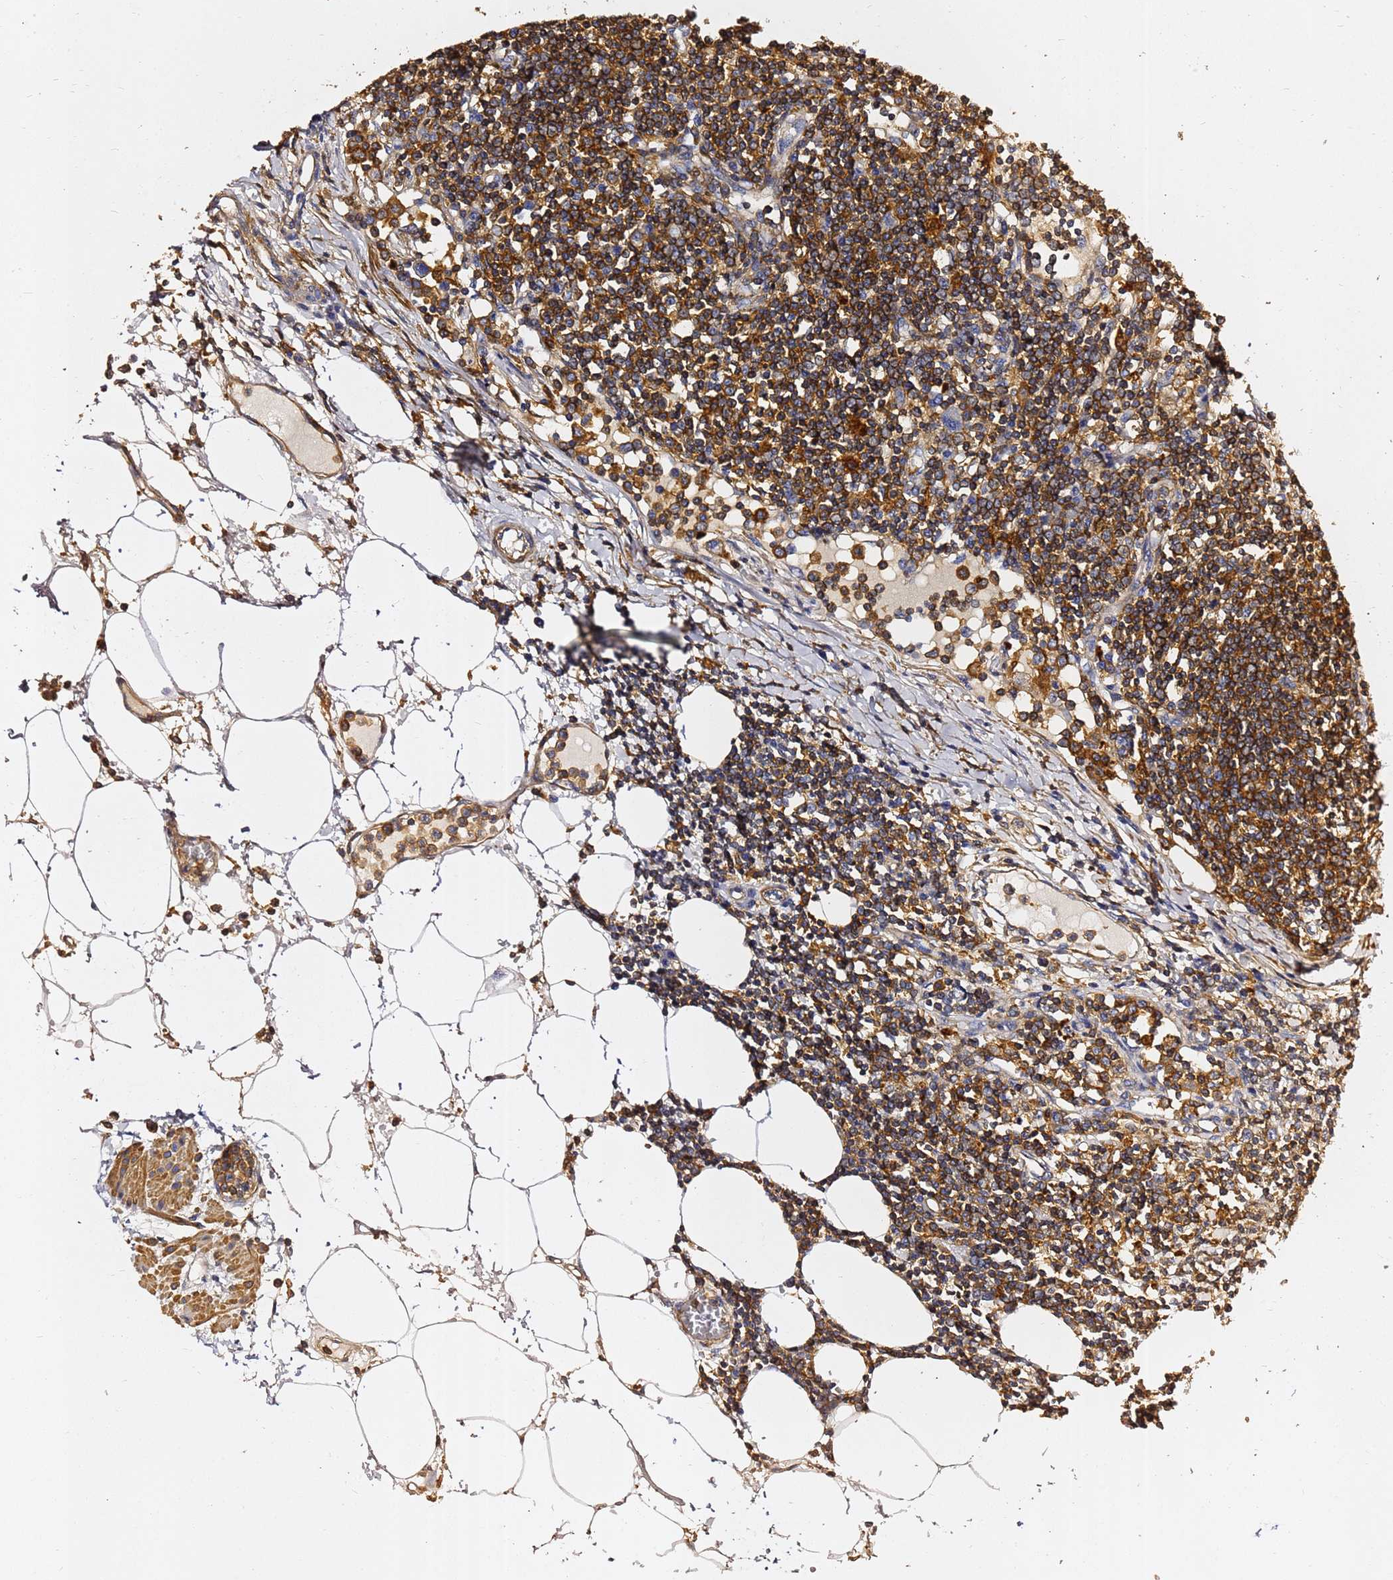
{"staining": {"intensity": "strong", "quantity": ">75%", "location": "cytoplasmic/membranous"}, "tissue": "lymph node", "cell_type": "Germinal center cells", "image_type": "normal", "snomed": [{"axis": "morphology", "description": "Adenocarcinoma, NOS"}, {"axis": "topography", "description": "Lymph node"}], "caption": "Lymph node stained for a protein (brown) displays strong cytoplasmic/membranous positive expression in about >75% of germinal center cells.", "gene": "ACTA1", "patient": {"sex": "female", "age": 62}}